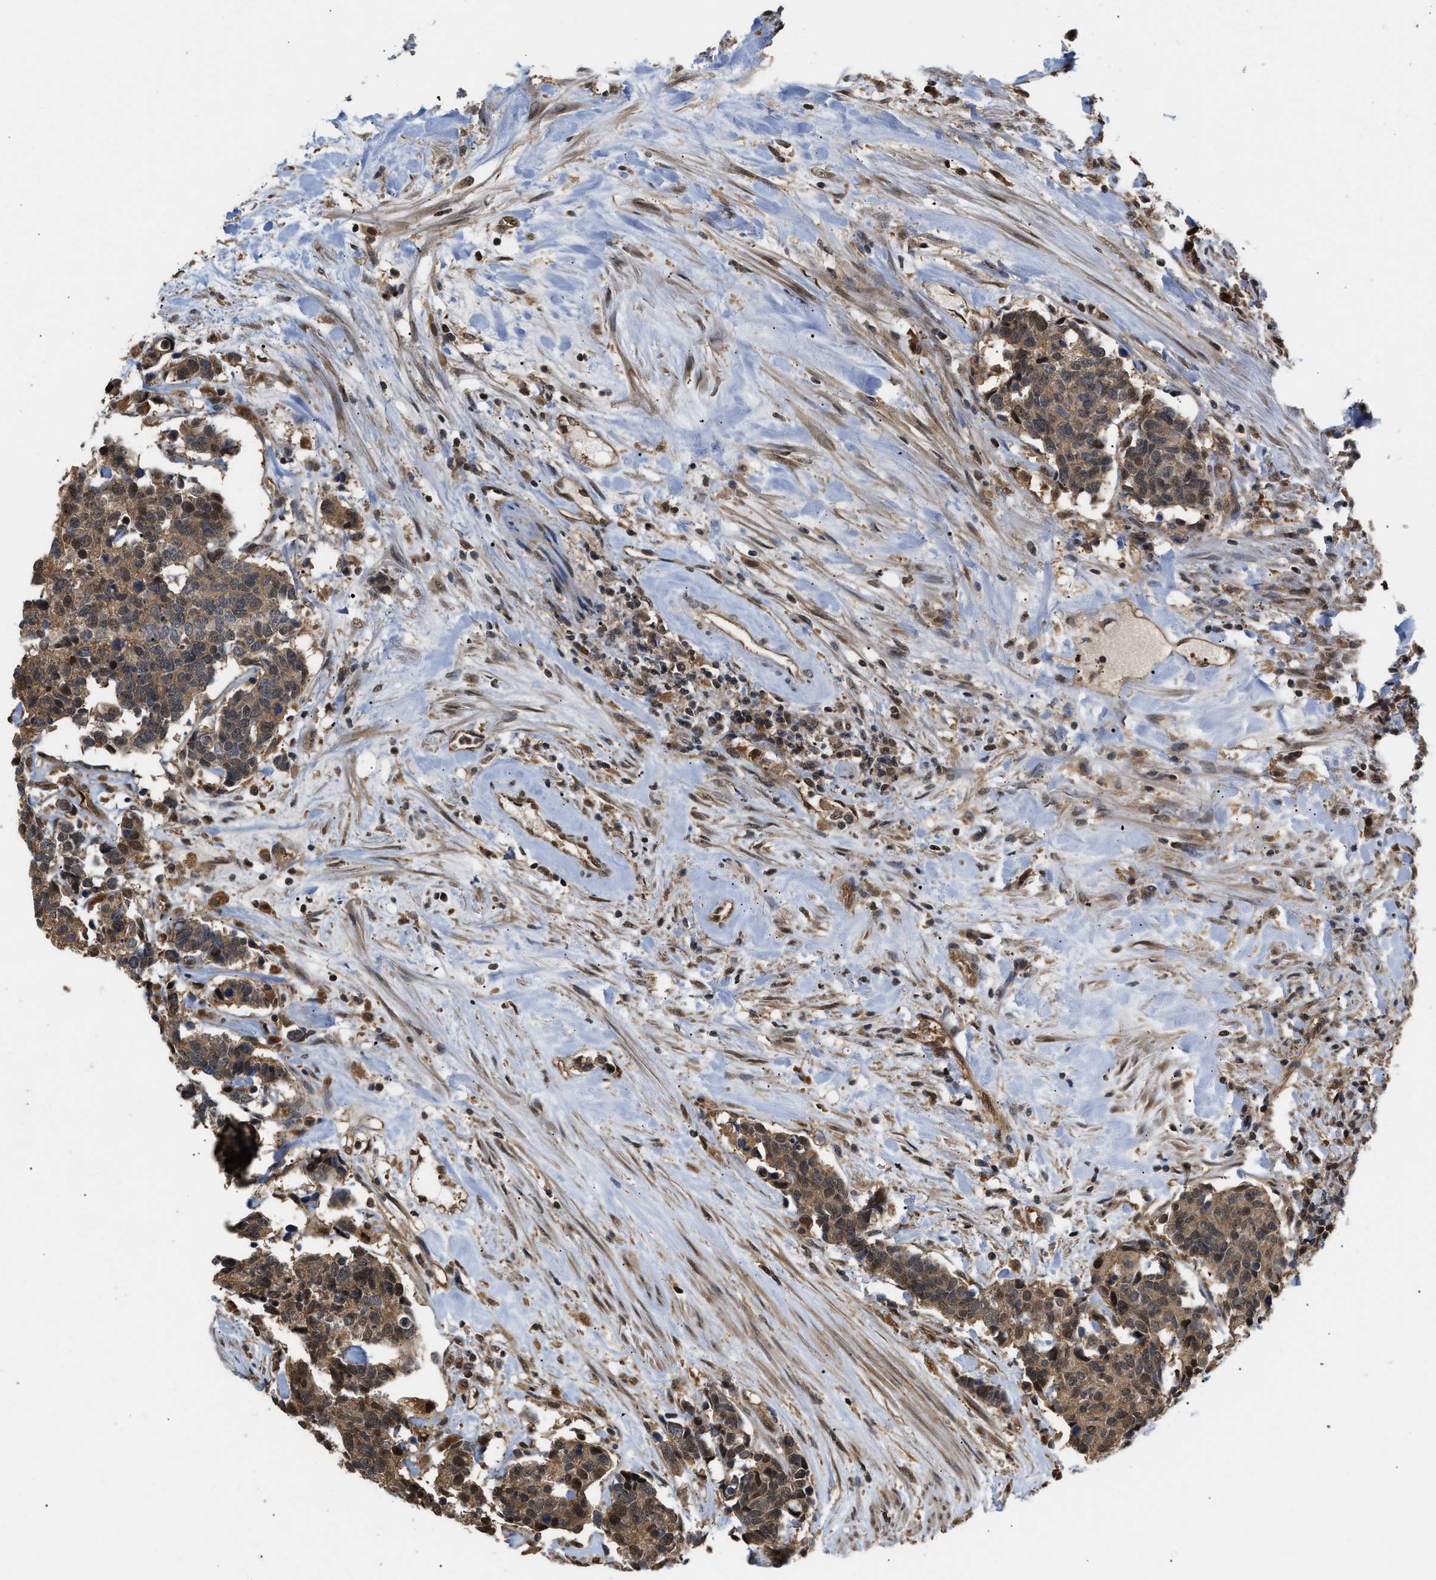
{"staining": {"intensity": "weak", "quantity": ">75%", "location": "cytoplasmic/membranous,nuclear"}, "tissue": "carcinoid", "cell_type": "Tumor cells", "image_type": "cancer", "snomed": [{"axis": "morphology", "description": "Carcinoma, NOS"}, {"axis": "morphology", "description": "Carcinoid, malignant, NOS"}, {"axis": "topography", "description": "Urinary bladder"}], "caption": "Immunohistochemistry image of carcinoma stained for a protein (brown), which shows low levels of weak cytoplasmic/membranous and nuclear expression in approximately >75% of tumor cells.", "gene": "SCAI", "patient": {"sex": "male", "age": 57}}